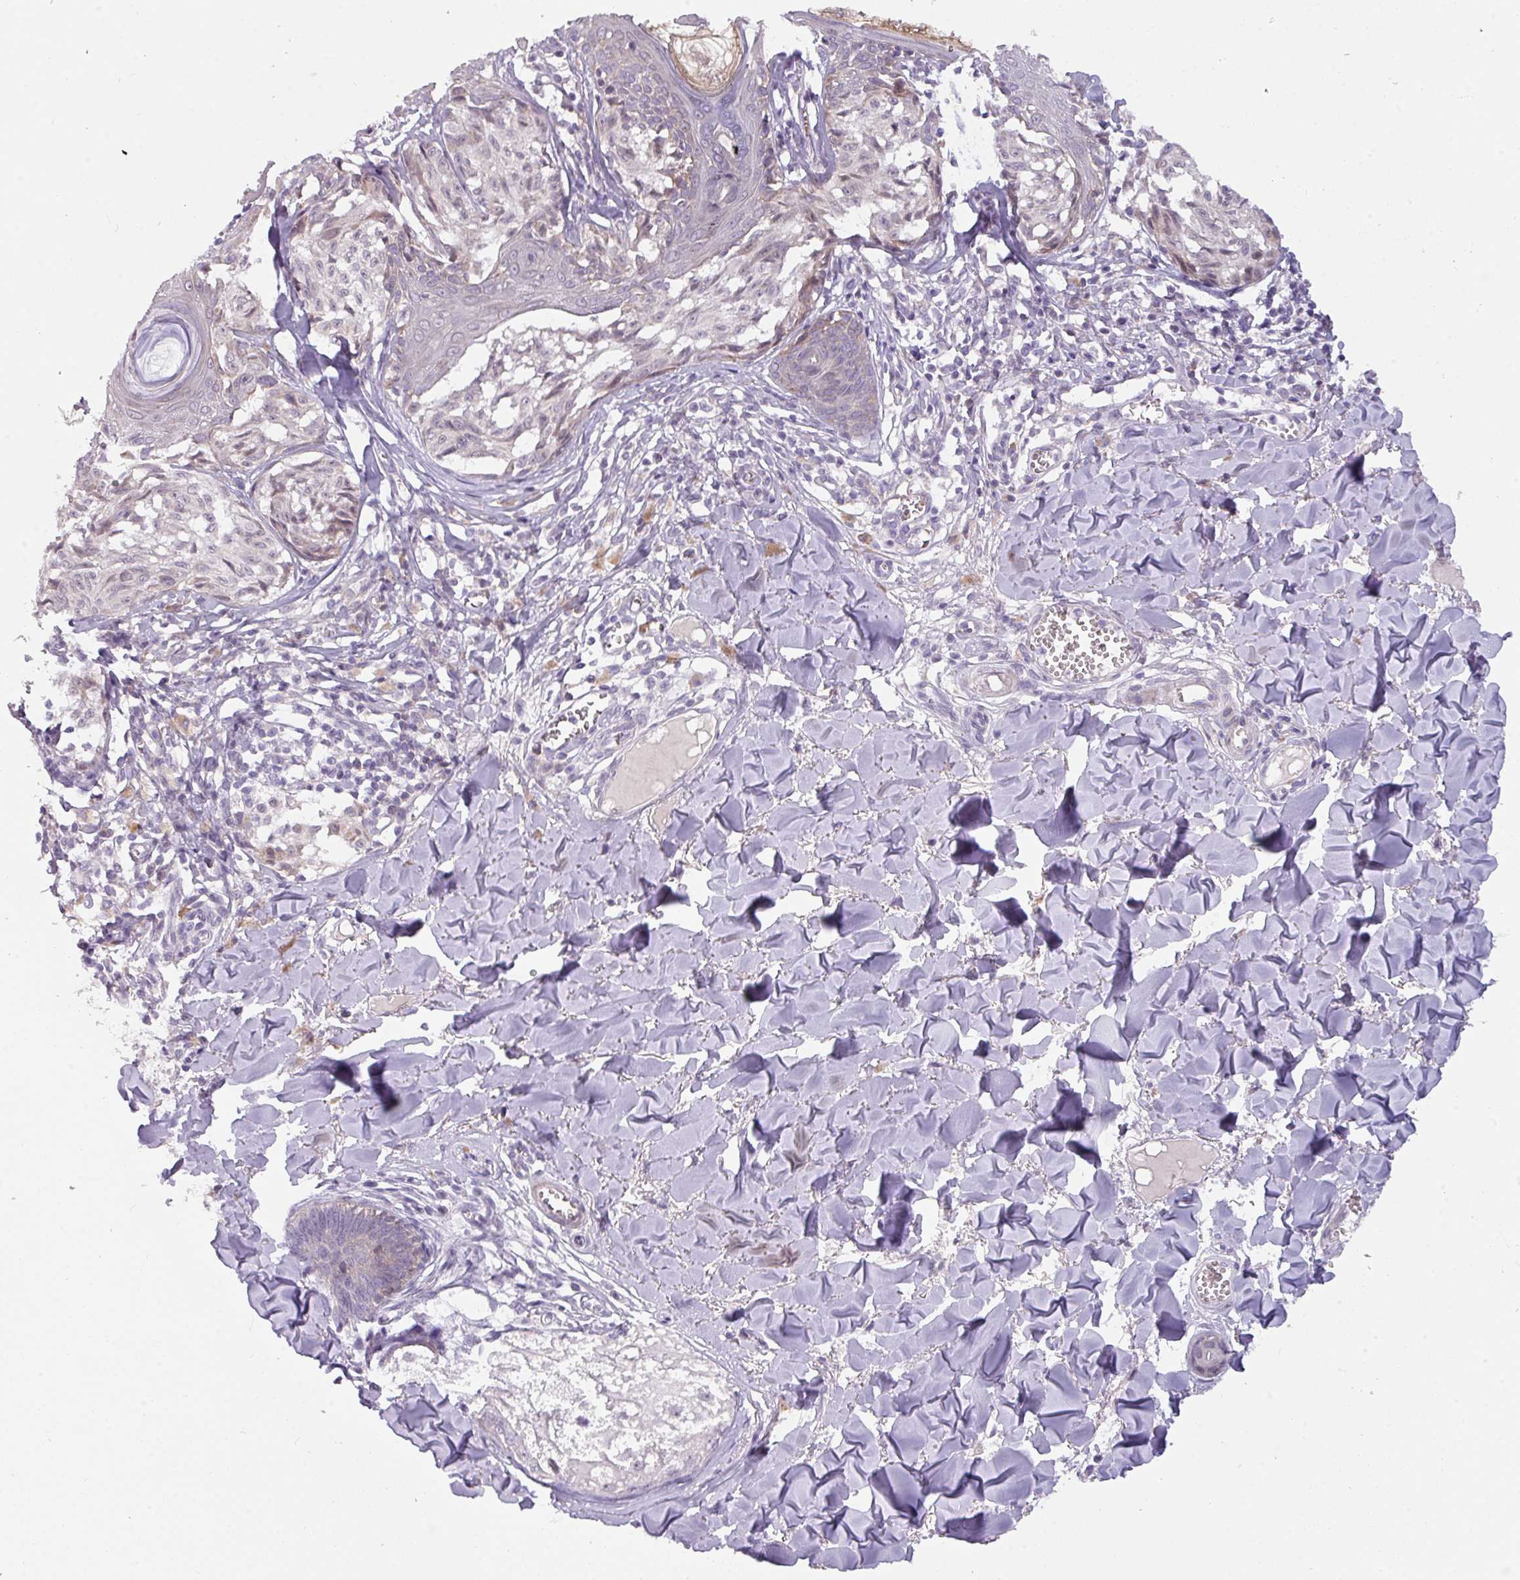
{"staining": {"intensity": "negative", "quantity": "none", "location": "none"}, "tissue": "melanoma", "cell_type": "Tumor cells", "image_type": "cancer", "snomed": [{"axis": "morphology", "description": "Malignant melanoma, NOS"}, {"axis": "topography", "description": "Skin"}], "caption": "A high-resolution micrograph shows IHC staining of melanoma, which displays no significant staining in tumor cells.", "gene": "C2orf68", "patient": {"sex": "female", "age": 43}}